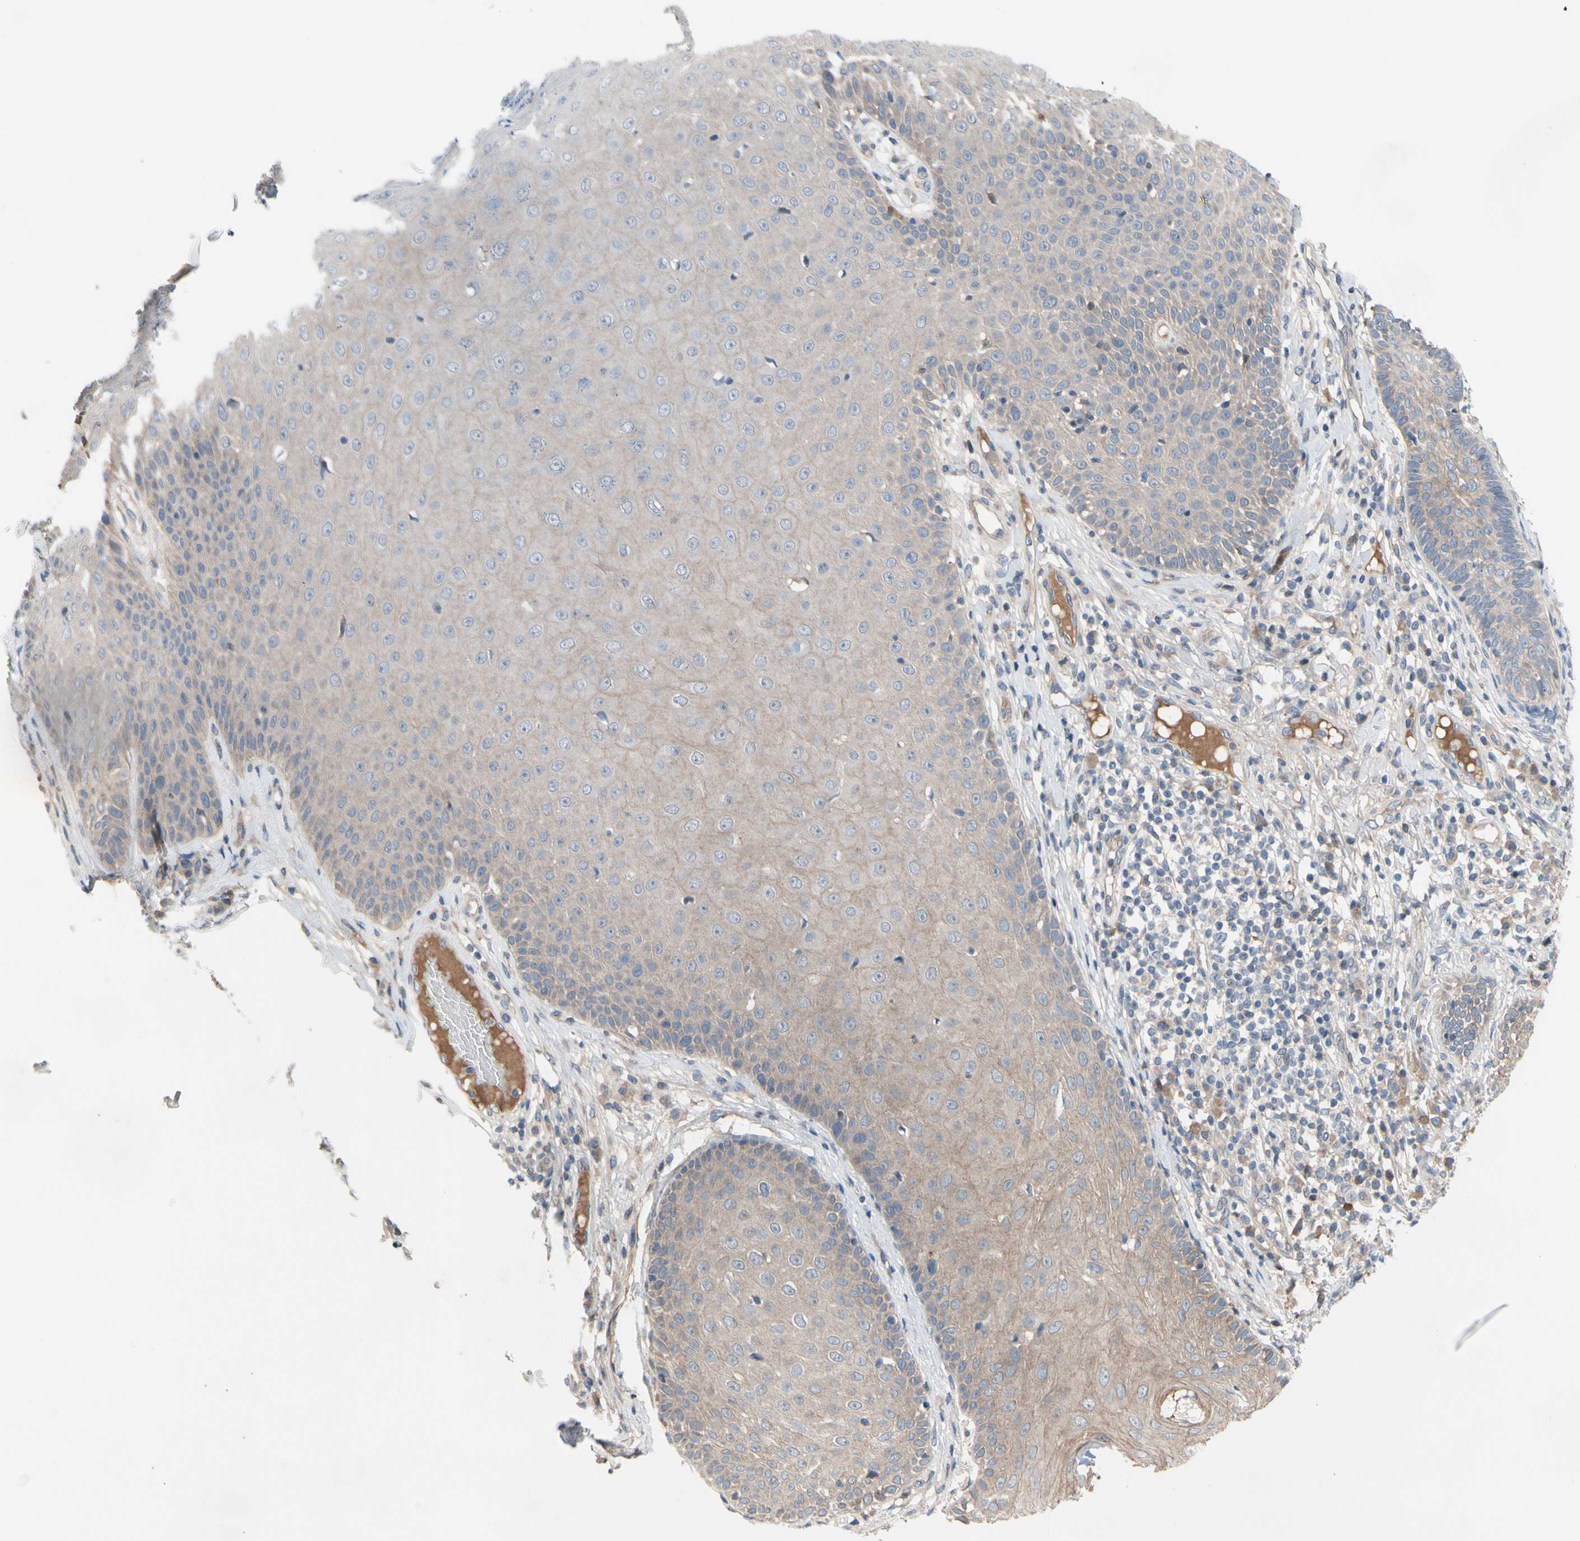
{"staining": {"intensity": "weak", "quantity": ">75%", "location": "cytoplasmic/membranous"}, "tissue": "skin cancer", "cell_type": "Tumor cells", "image_type": "cancer", "snomed": [{"axis": "morphology", "description": "Normal tissue, NOS"}, {"axis": "morphology", "description": "Basal cell carcinoma"}, {"axis": "topography", "description": "Skin"}], "caption": "An immunohistochemistry image of tumor tissue is shown. Protein staining in brown labels weak cytoplasmic/membranous positivity in basal cell carcinoma (skin) within tumor cells. The staining was performed using DAB, with brown indicating positive protein expression. Nuclei are stained blue with hematoxylin.", "gene": "ICAM5", "patient": {"sex": "male", "age": 52}}